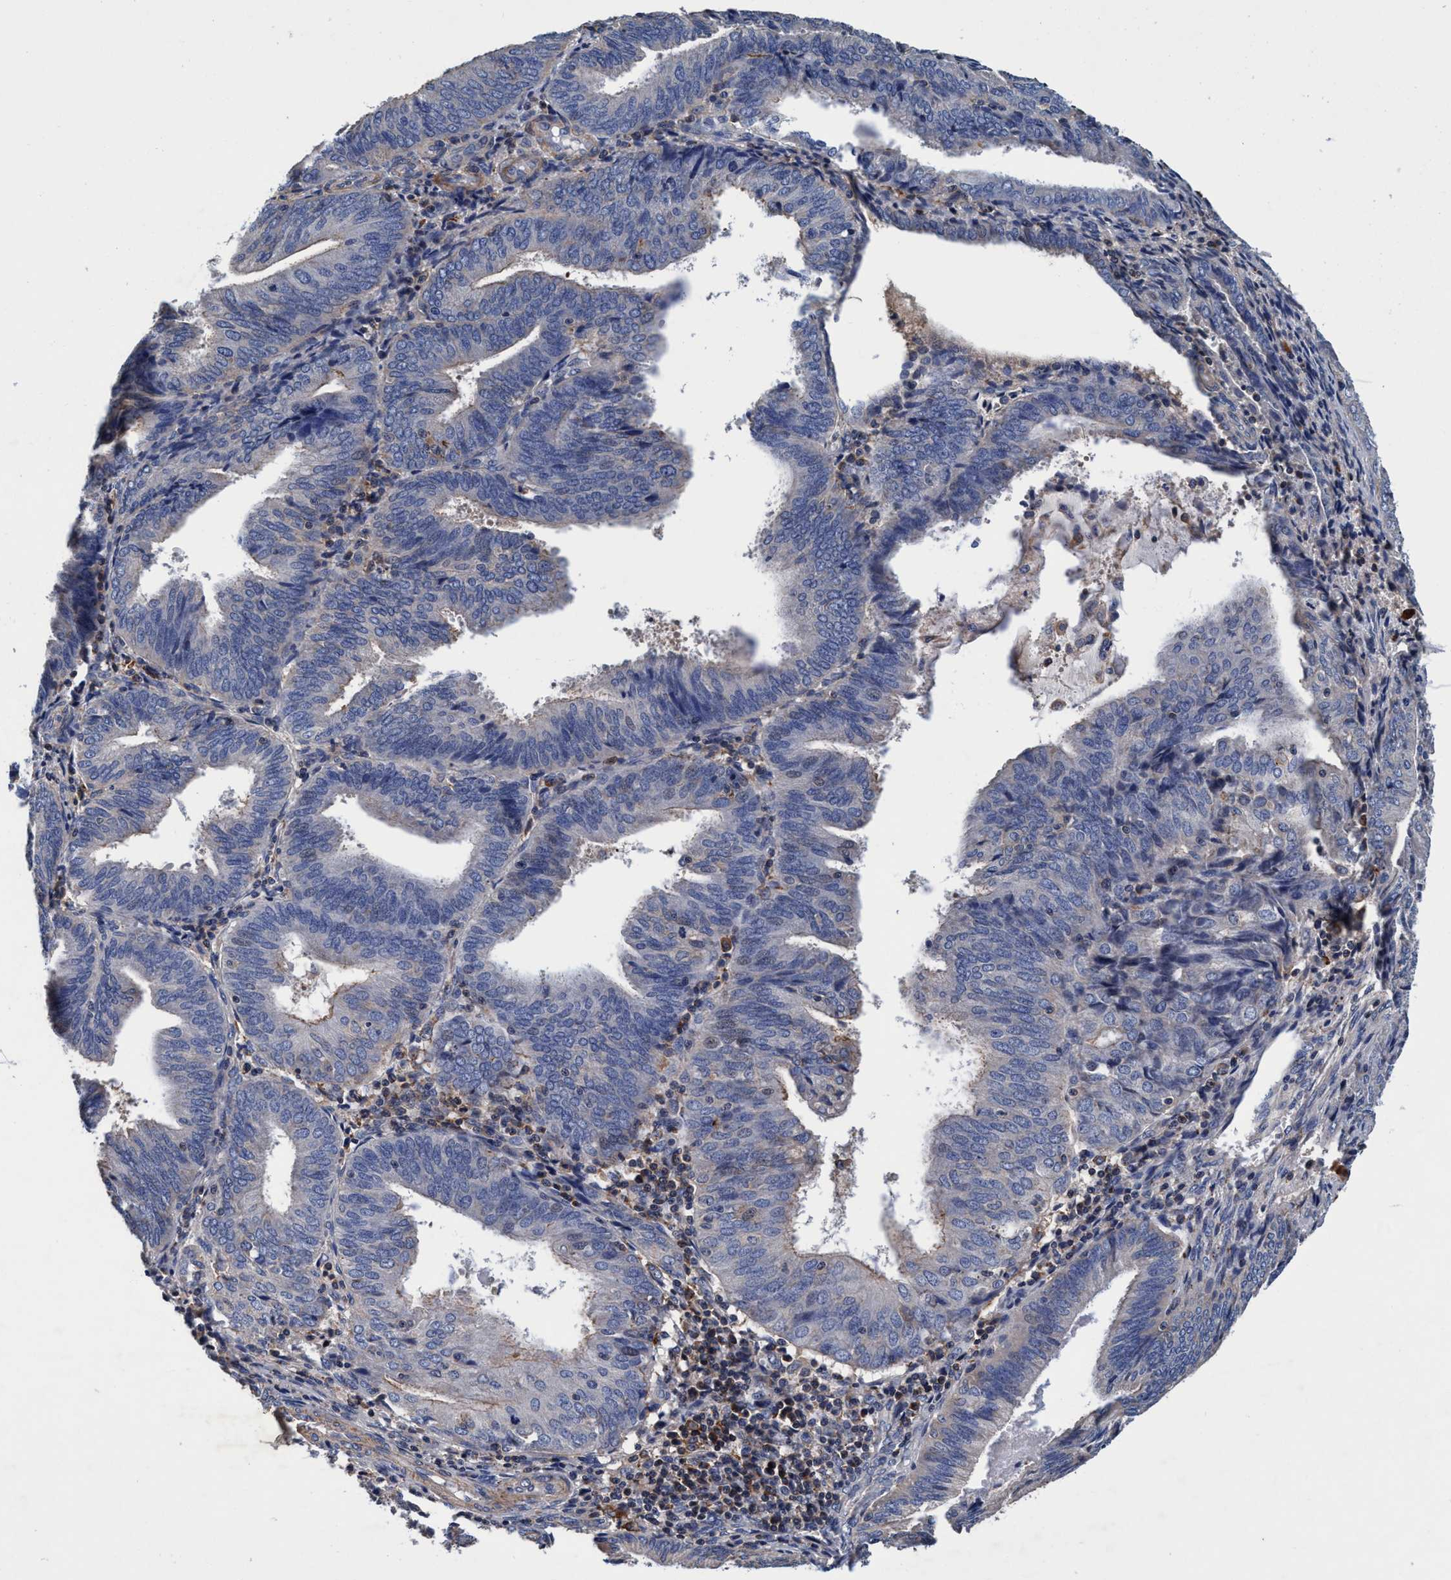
{"staining": {"intensity": "negative", "quantity": "none", "location": "none"}, "tissue": "endometrial cancer", "cell_type": "Tumor cells", "image_type": "cancer", "snomed": [{"axis": "morphology", "description": "Adenocarcinoma, NOS"}, {"axis": "topography", "description": "Endometrium"}], "caption": "High magnification brightfield microscopy of adenocarcinoma (endometrial) stained with DAB (brown) and counterstained with hematoxylin (blue): tumor cells show no significant positivity.", "gene": "RNF208", "patient": {"sex": "female", "age": 81}}